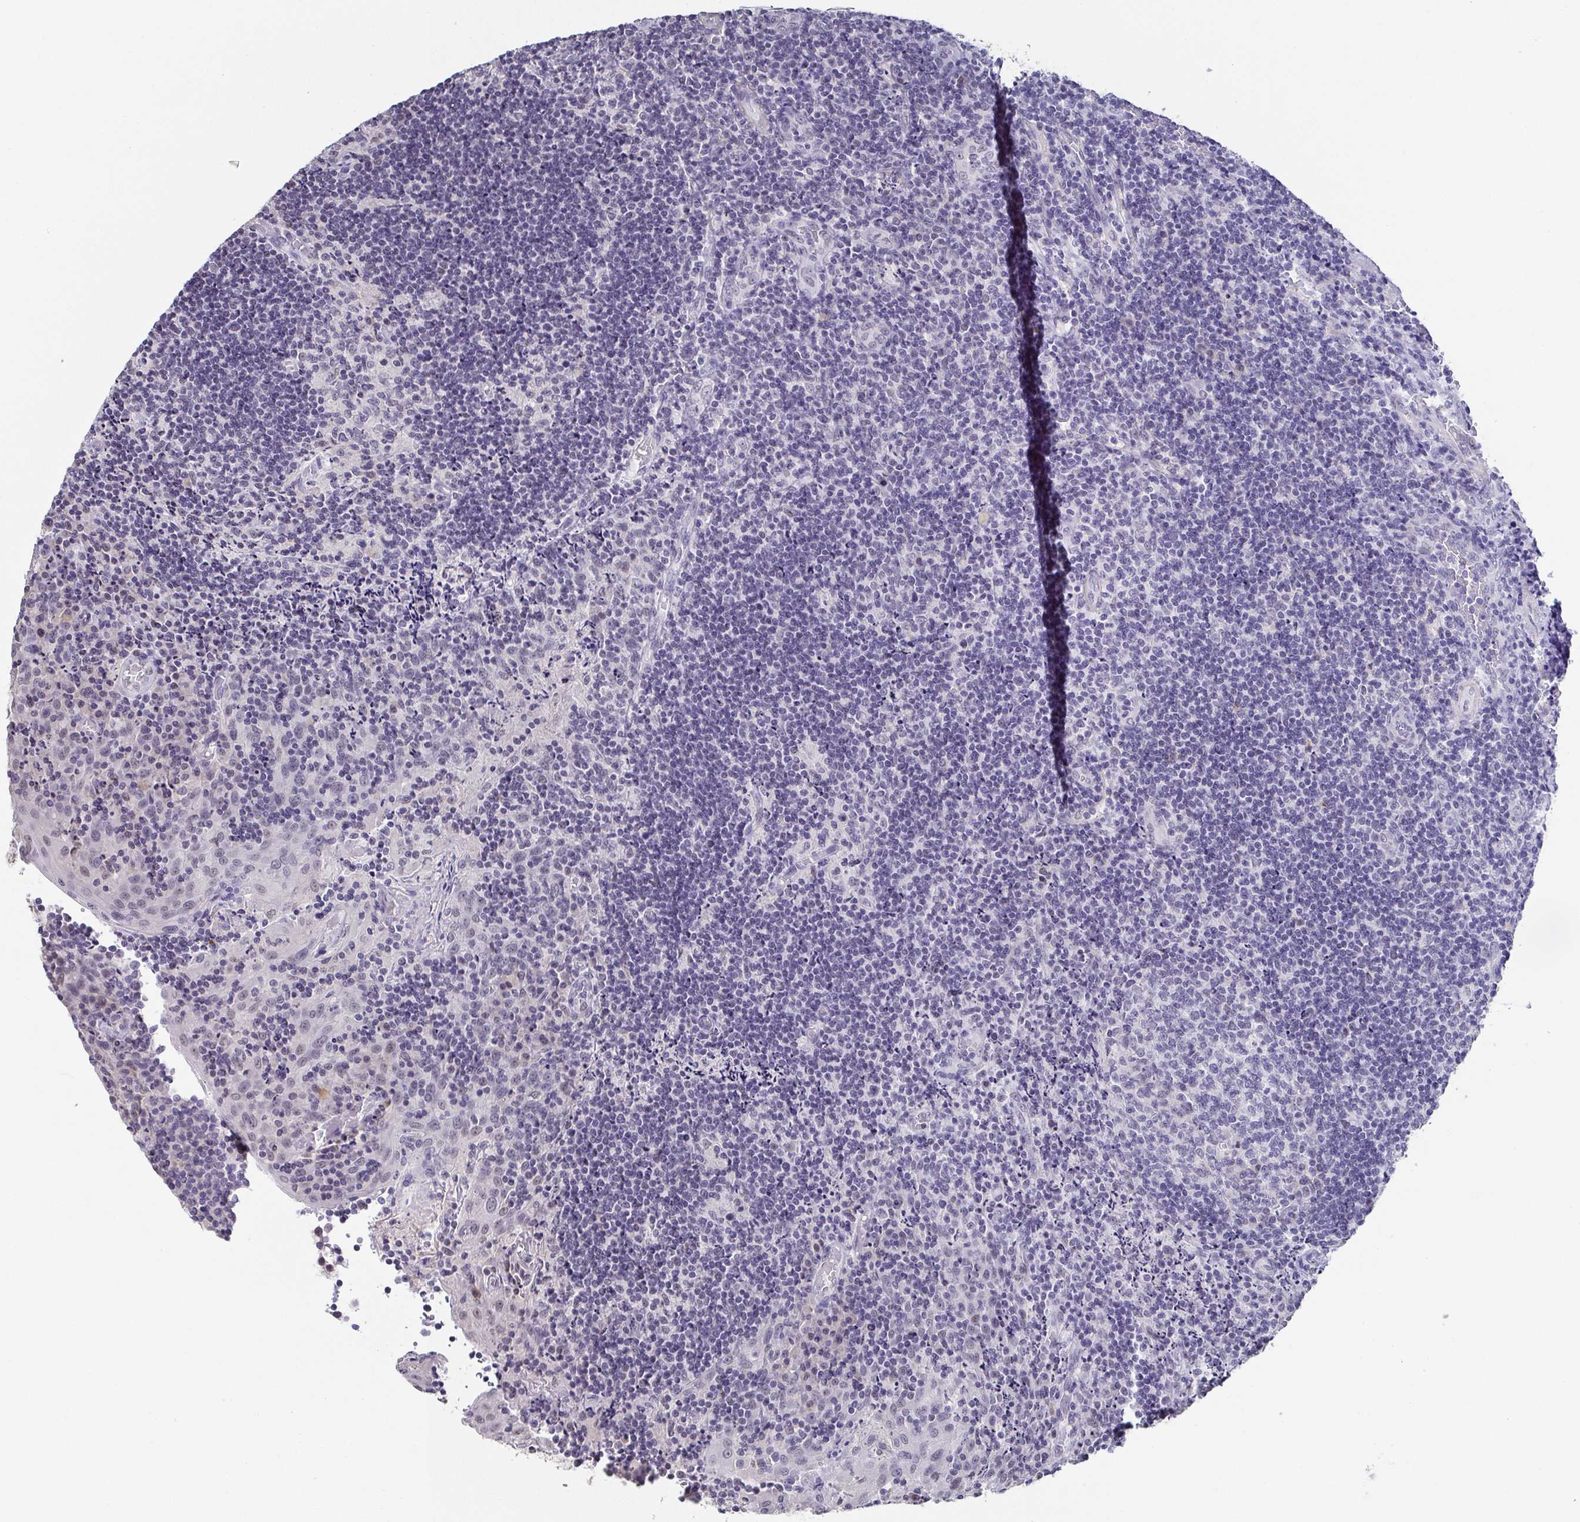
{"staining": {"intensity": "negative", "quantity": "none", "location": "none"}, "tissue": "tonsil", "cell_type": "Germinal center cells", "image_type": "normal", "snomed": [{"axis": "morphology", "description": "Normal tissue, NOS"}, {"axis": "topography", "description": "Tonsil"}], "caption": "Immunohistochemistry (IHC) of normal tonsil exhibits no staining in germinal center cells.", "gene": "NEFH", "patient": {"sex": "male", "age": 17}}